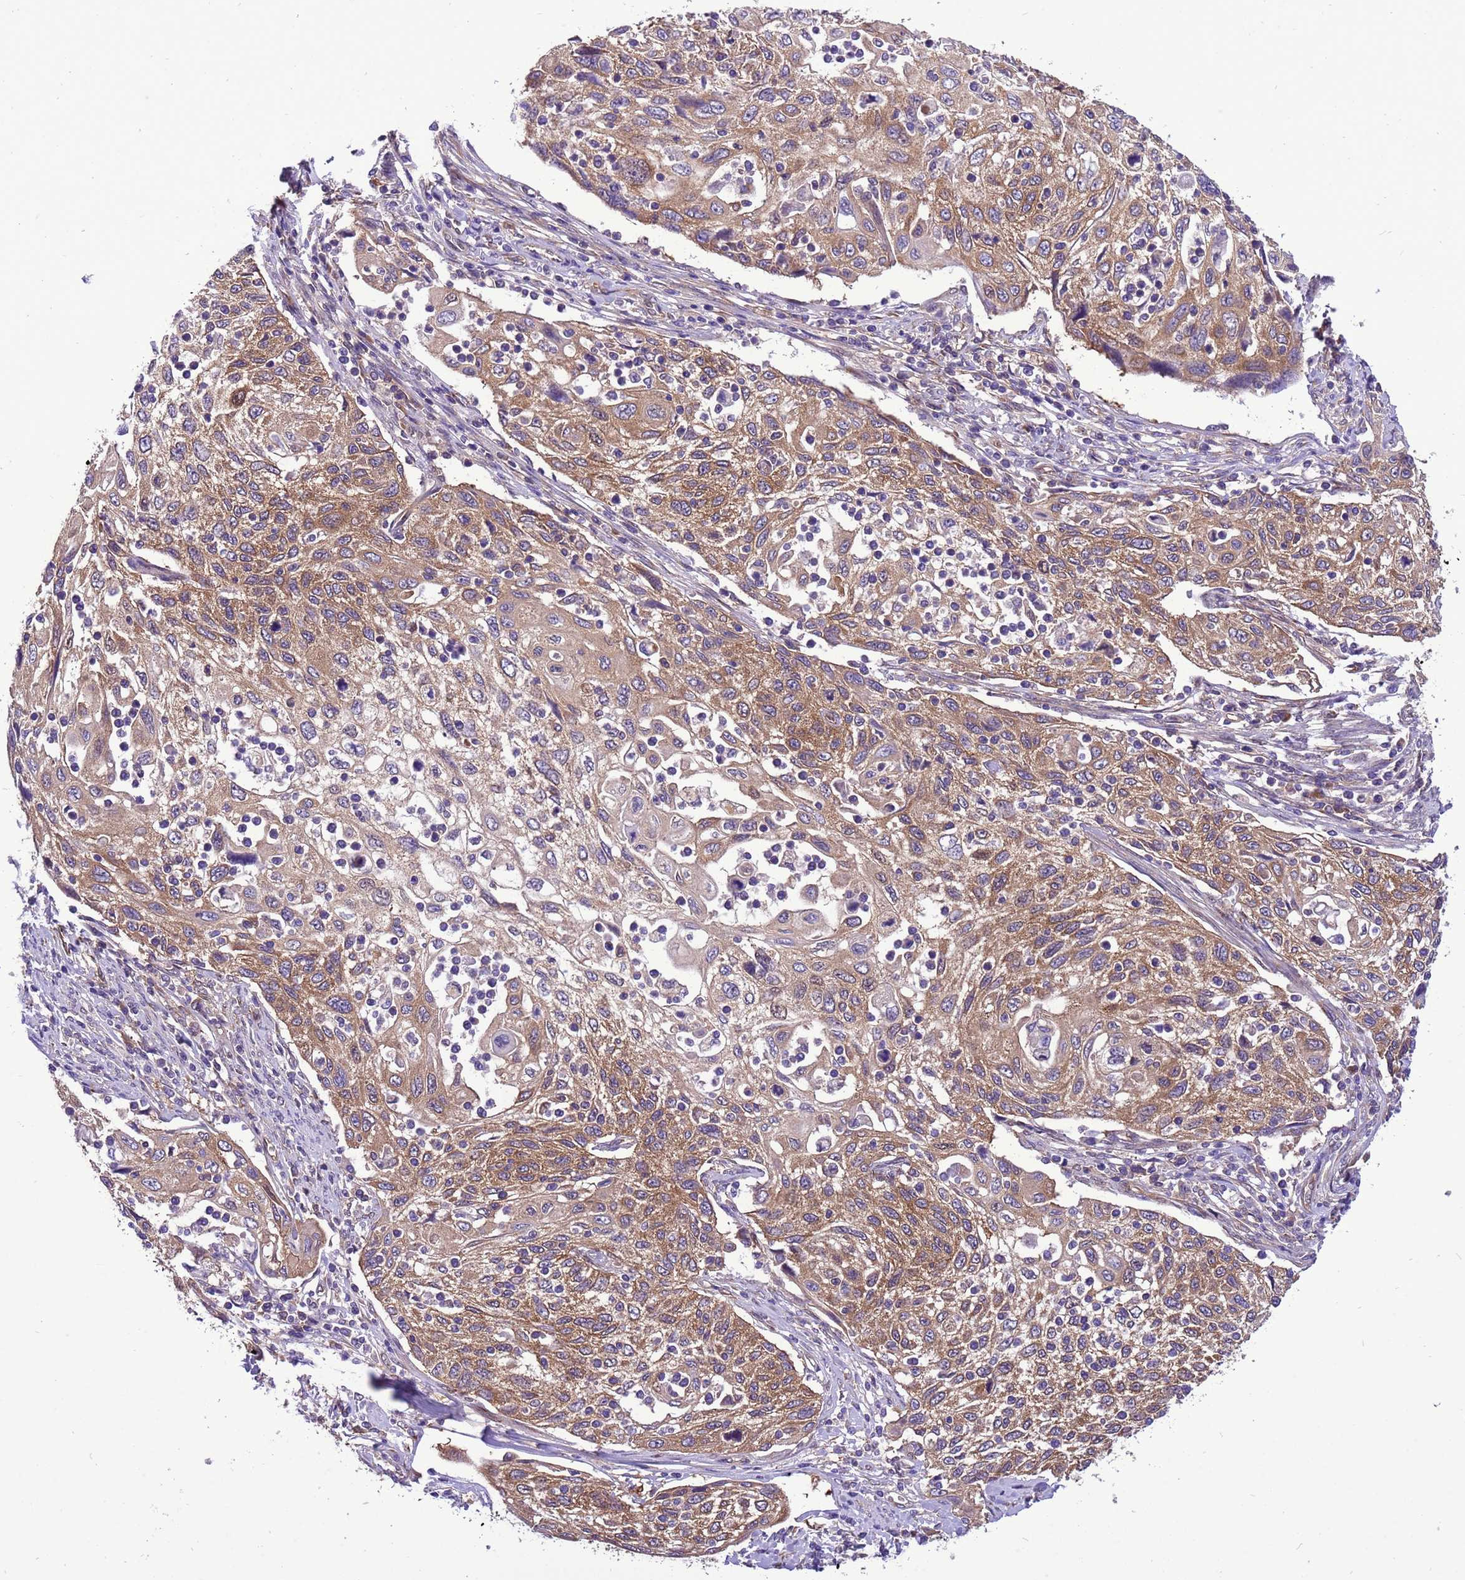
{"staining": {"intensity": "moderate", "quantity": ">75%", "location": "cytoplasmic/membranous"}, "tissue": "cervical cancer", "cell_type": "Tumor cells", "image_type": "cancer", "snomed": [{"axis": "morphology", "description": "Squamous cell carcinoma, NOS"}, {"axis": "topography", "description": "Cervix"}], "caption": "About >75% of tumor cells in cervical cancer (squamous cell carcinoma) demonstrate moderate cytoplasmic/membranous protein positivity as visualized by brown immunohistochemical staining.", "gene": "RABEP2", "patient": {"sex": "female", "age": 70}}